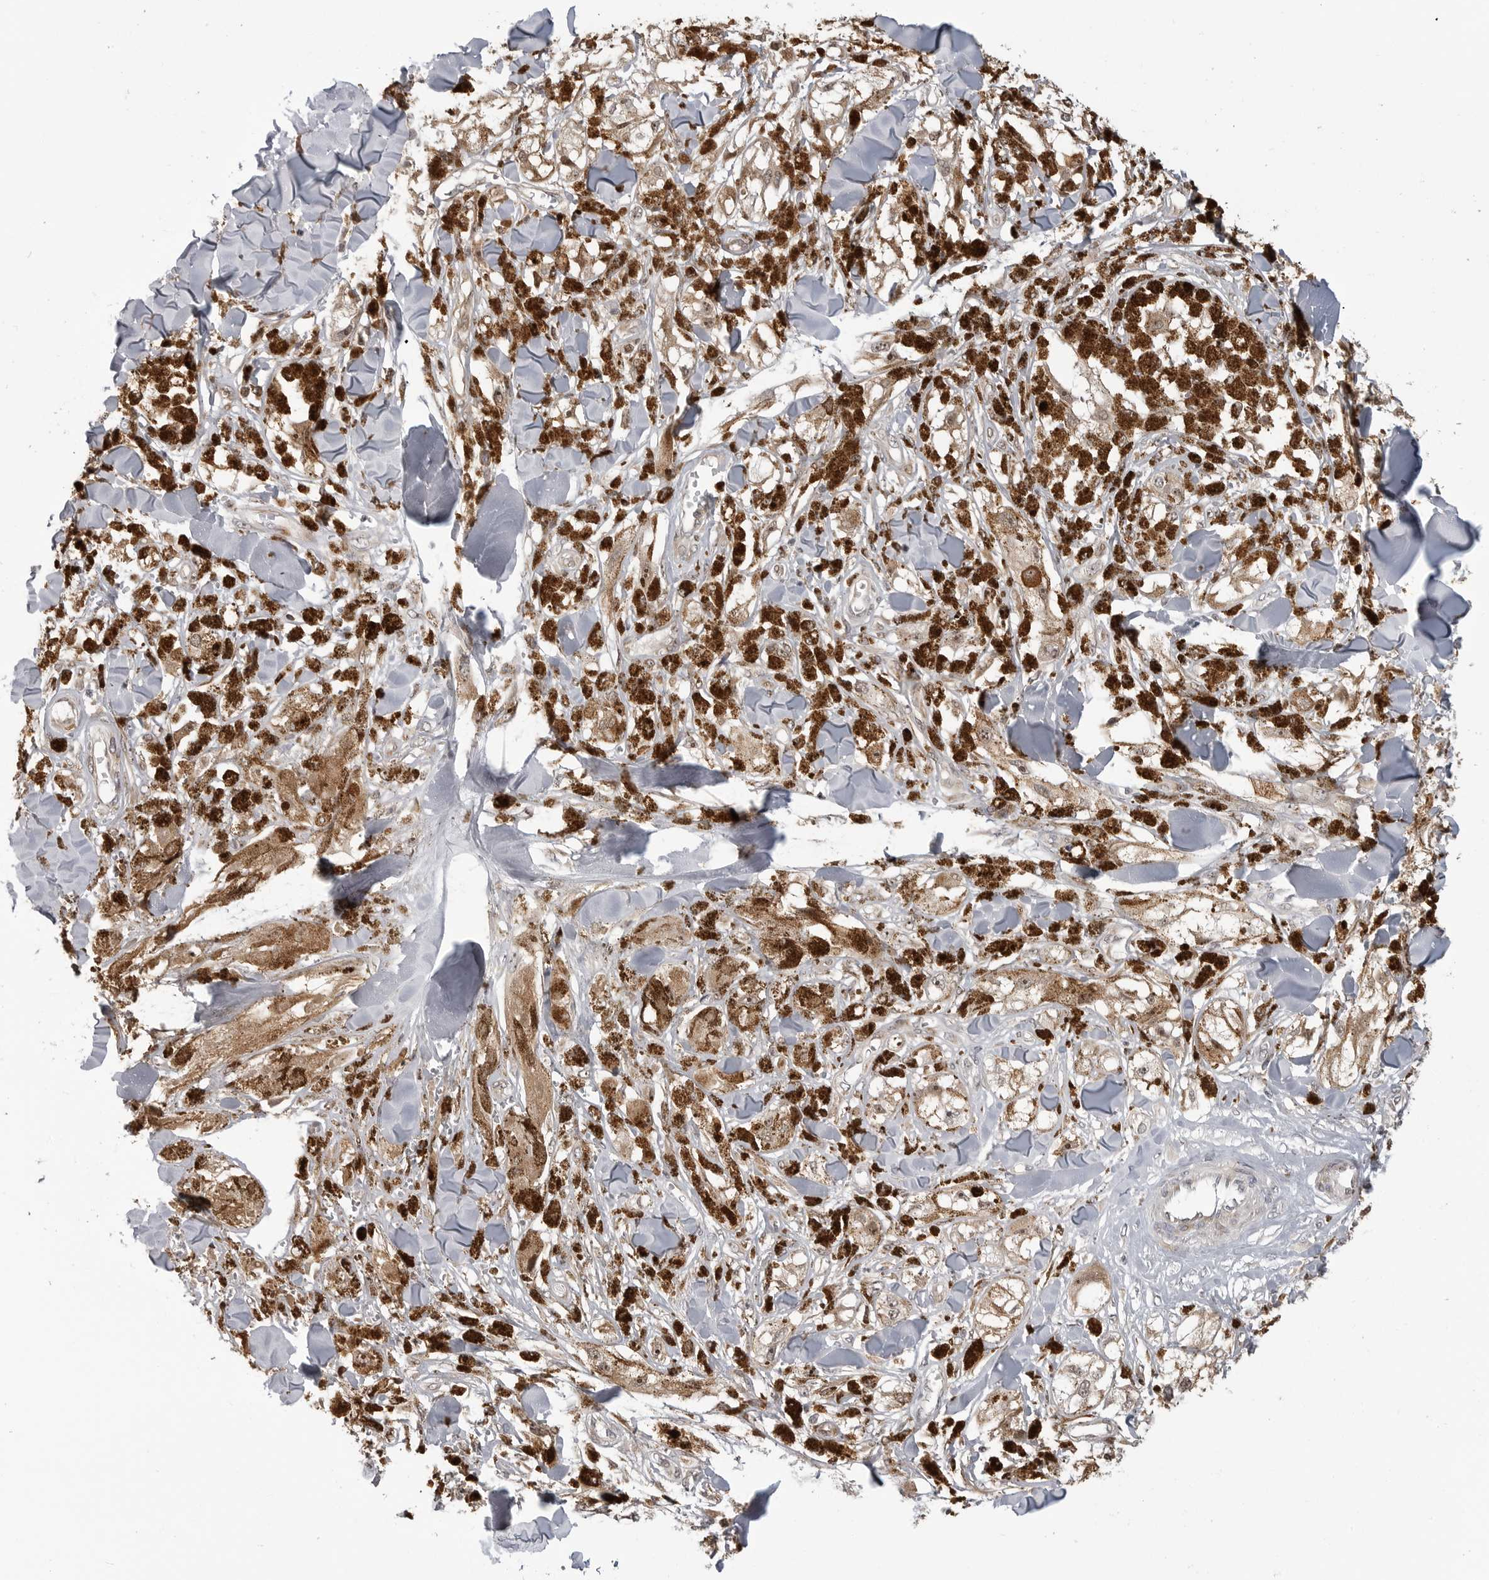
{"staining": {"intensity": "moderate", "quantity": ">75%", "location": "cytoplasmic/membranous"}, "tissue": "melanoma", "cell_type": "Tumor cells", "image_type": "cancer", "snomed": [{"axis": "morphology", "description": "Malignant melanoma, NOS"}, {"axis": "topography", "description": "Skin"}], "caption": "Immunohistochemistry (IHC) (DAB) staining of human melanoma demonstrates moderate cytoplasmic/membranous protein staining in about >75% of tumor cells.", "gene": "IDO1", "patient": {"sex": "male", "age": 88}}